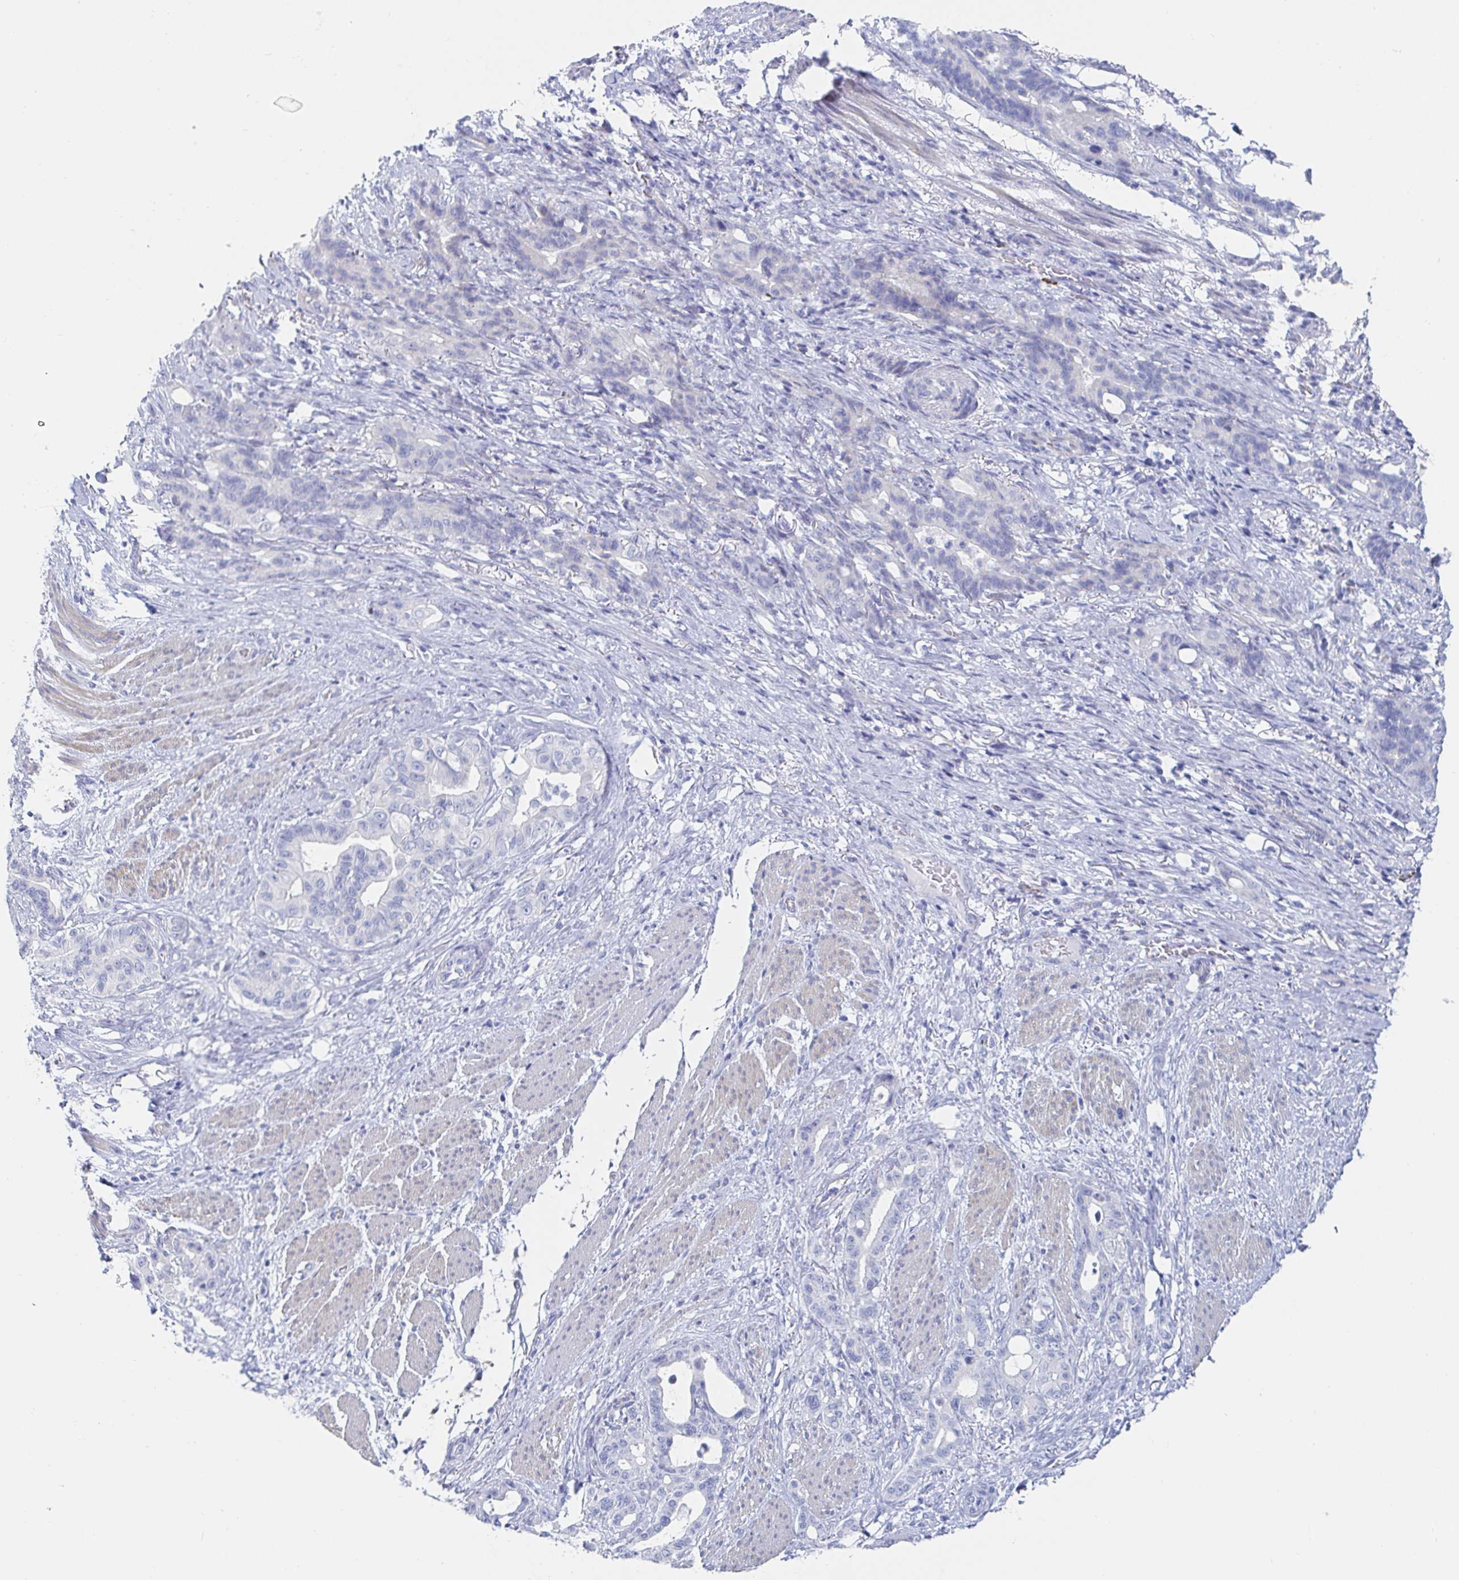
{"staining": {"intensity": "negative", "quantity": "none", "location": "none"}, "tissue": "stomach cancer", "cell_type": "Tumor cells", "image_type": "cancer", "snomed": [{"axis": "morphology", "description": "Normal tissue, NOS"}, {"axis": "morphology", "description": "Adenocarcinoma, NOS"}, {"axis": "topography", "description": "Esophagus"}, {"axis": "topography", "description": "Stomach, upper"}], "caption": "A histopathology image of human adenocarcinoma (stomach) is negative for staining in tumor cells.", "gene": "PACSIN1", "patient": {"sex": "male", "age": 62}}